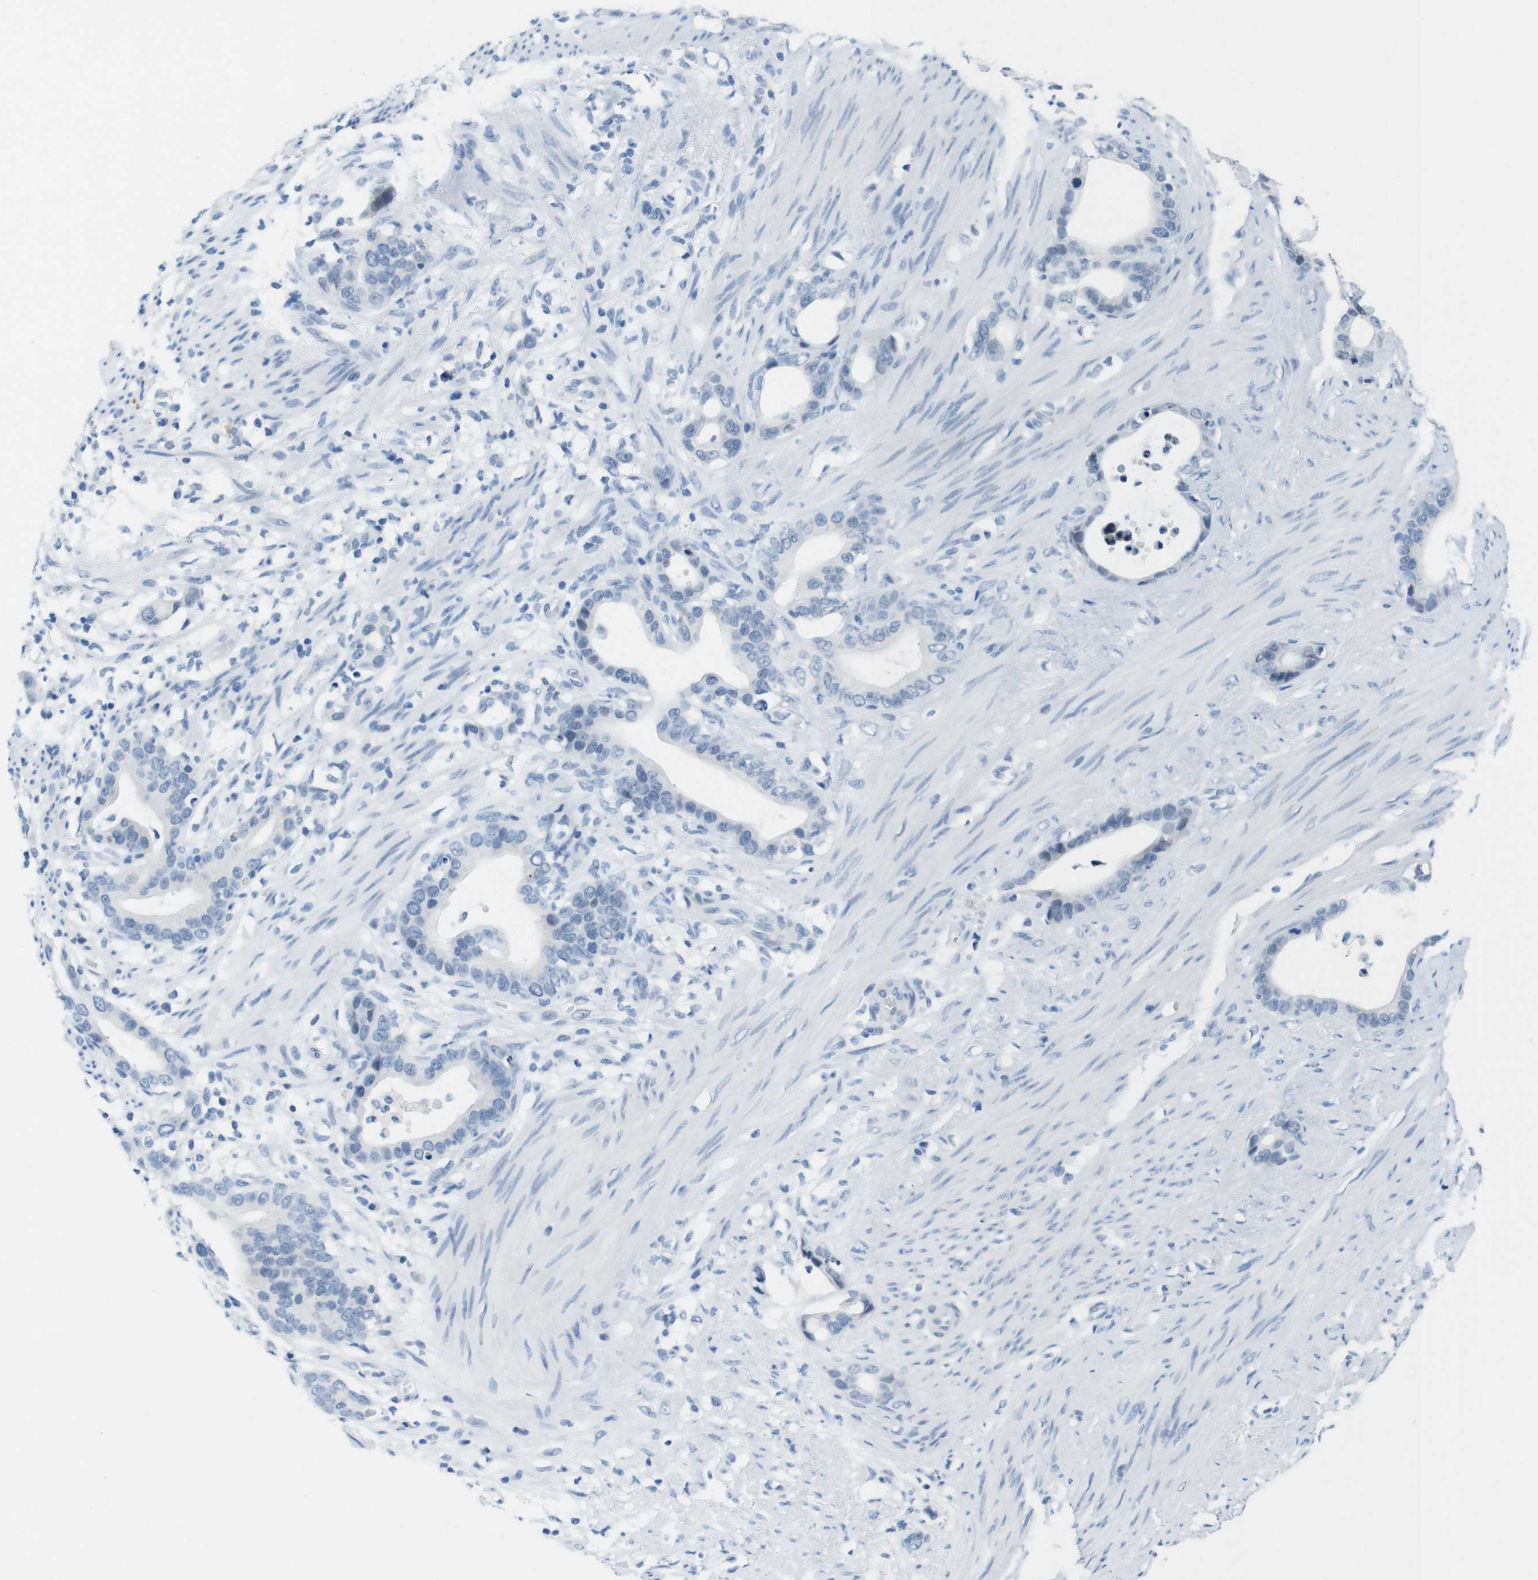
{"staining": {"intensity": "negative", "quantity": "none", "location": "none"}, "tissue": "stomach cancer", "cell_type": "Tumor cells", "image_type": "cancer", "snomed": [{"axis": "morphology", "description": "Adenocarcinoma, NOS"}, {"axis": "topography", "description": "Stomach"}], "caption": "Immunohistochemical staining of stomach cancer displays no significant positivity in tumor cells.", "gene": "OPN1SW", "patient": {"sex": "female", "age": 75}}